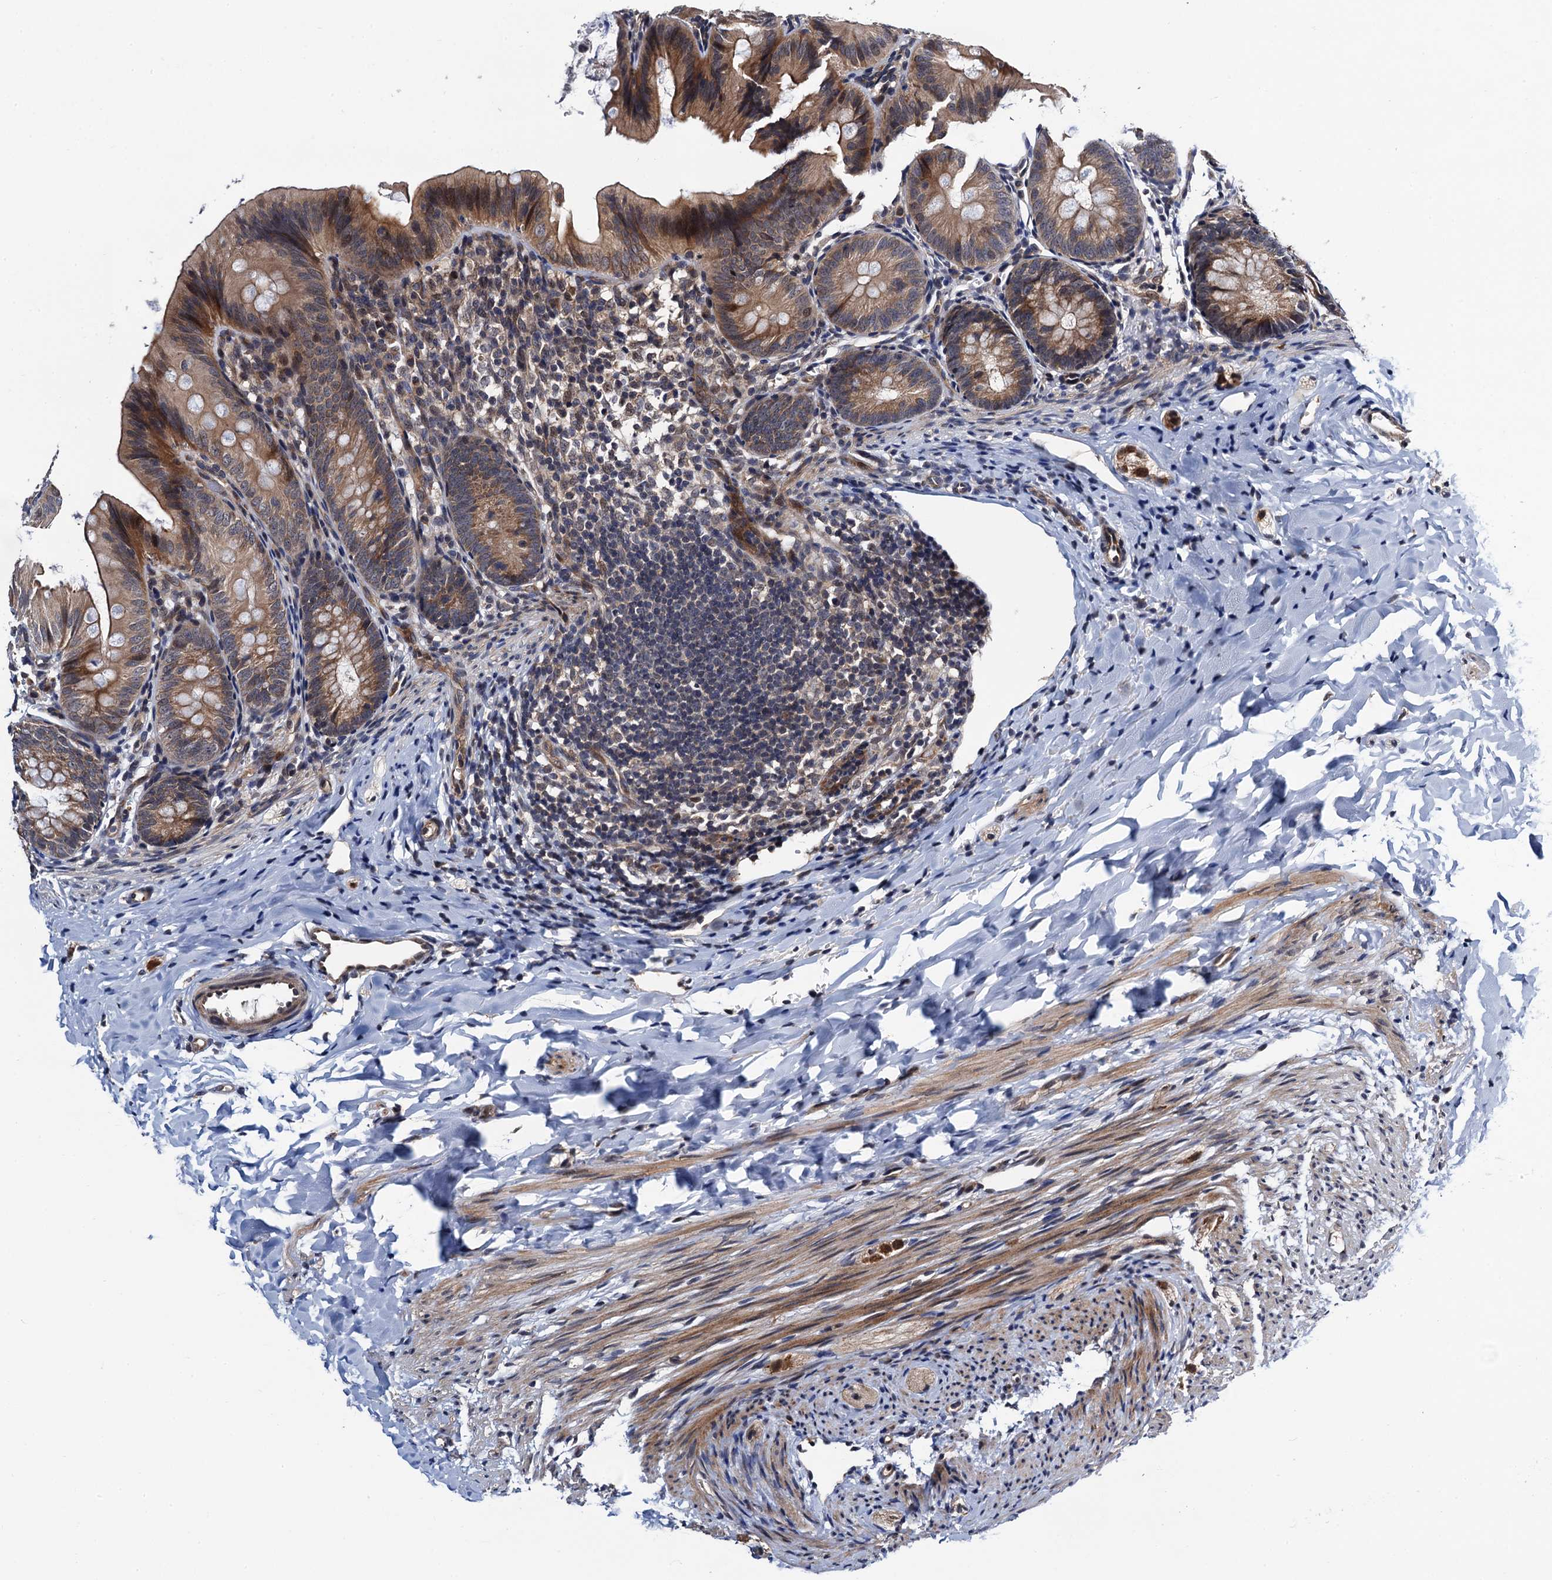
{"staining": {"intensity": "moderate", "quantity": ">75%", "location": "cytoplasmic/membranous"}, "tissue": "appendix", "cell_type": "Glandular cells", "image_type": "normal", "snomed": [{"axis": "morphology", "description": "Normal tissue, NOS"}, {"axis": "topography", "description": "Appendix"}], "caption": "Immunohistochemistry (DAB (3,3'-diaminobenzidine)) staining of benign appendix displays moderate cytoplasmic/membranous protein expression in approximately >75% of glandular cells.", "gene": "NAA16", "patient": {"sex": "male", "age": 1}}